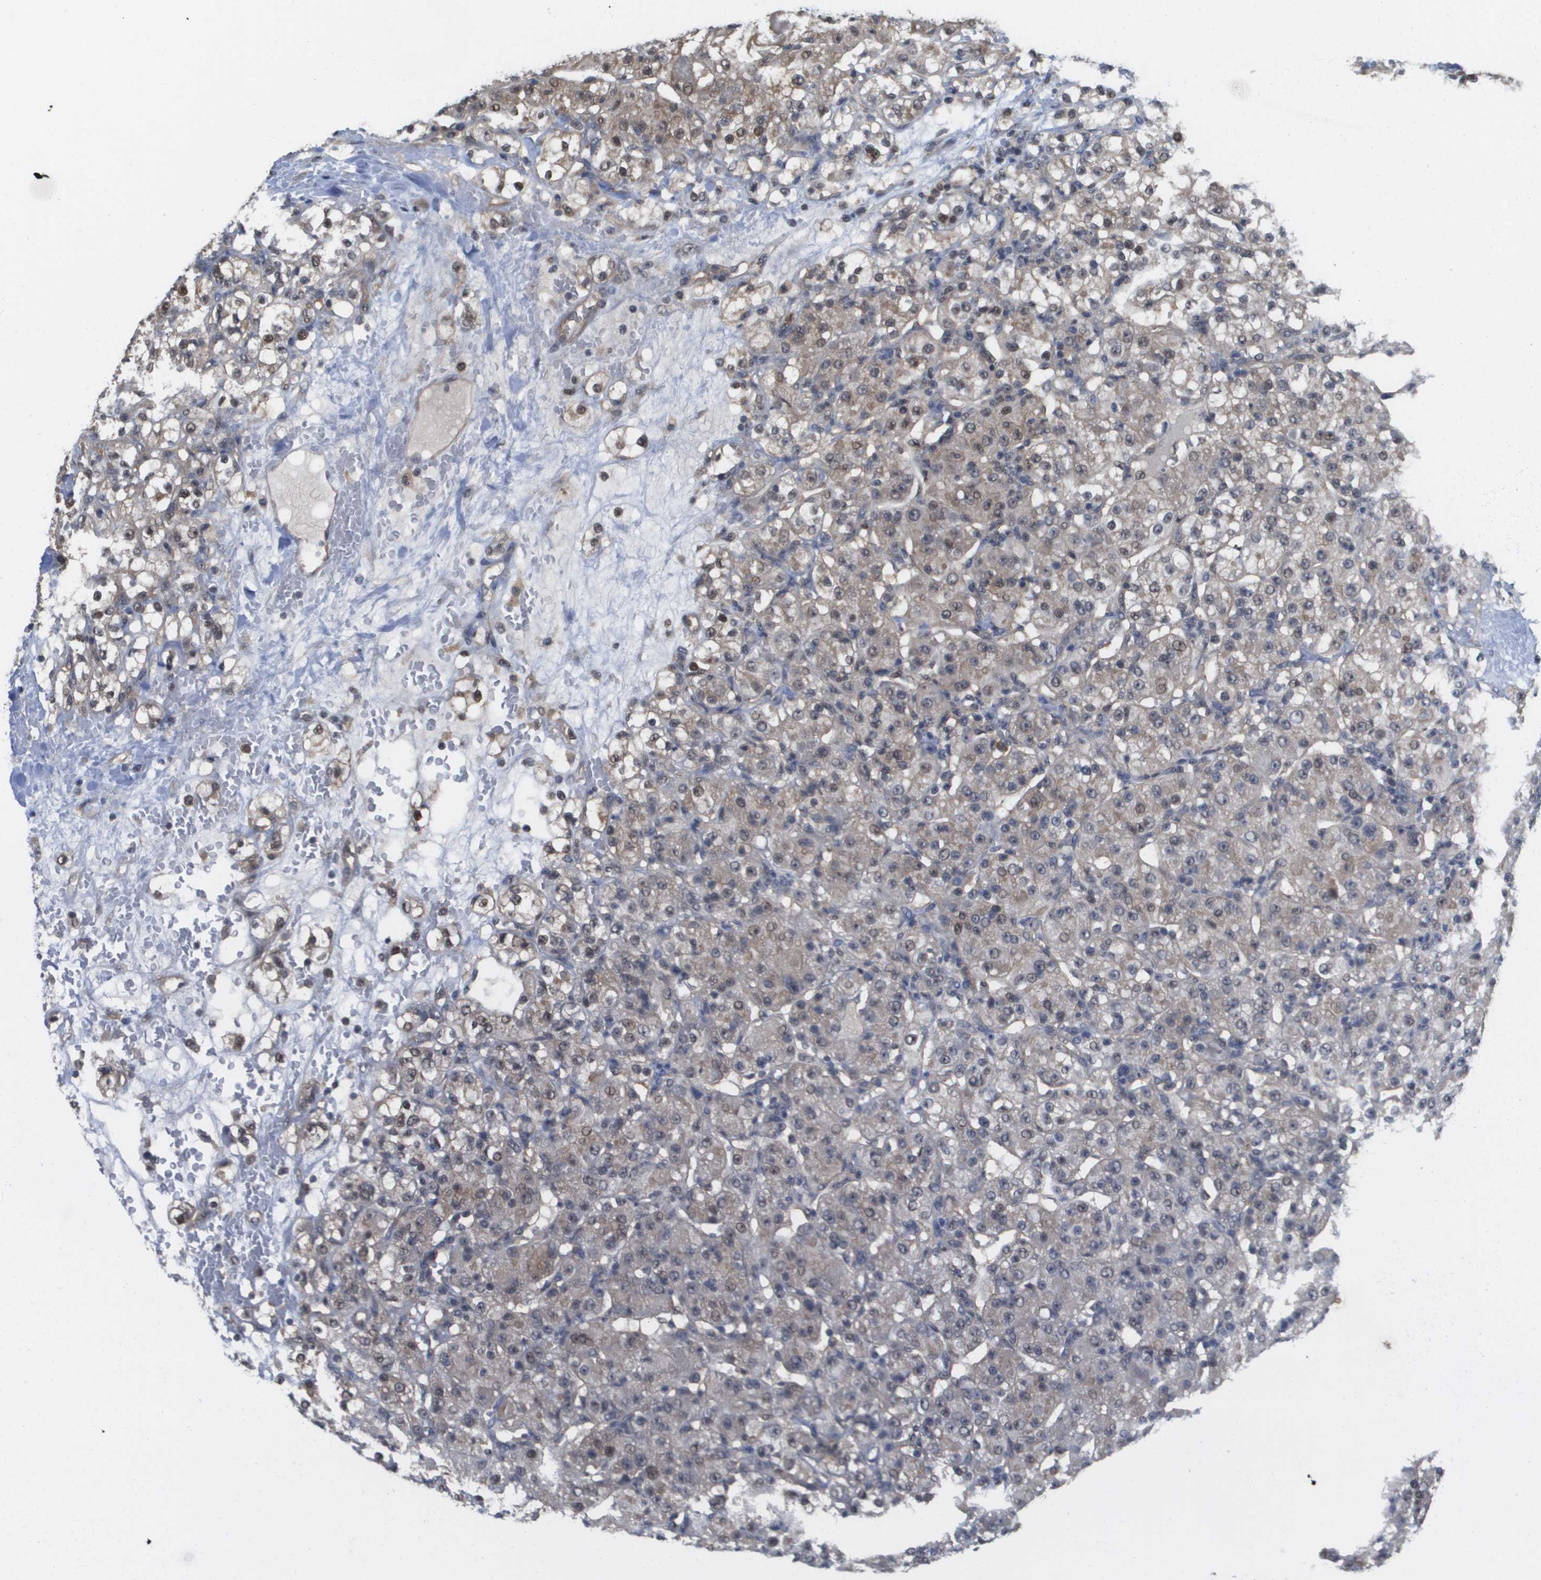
{"staining": {"intensity": "weak", "quantity": "<25%", "location": "nuclear"}, "tissue": "renal cancer", "cell_type": "Tumor cells", "image_type": "cancer", "snomed": [{"axis": "morphology", "description": "Normal tissue, NOS"}, {"axis": "morphology", "description": "Adenocarcinoma, NOS"}, {"axis": "topography", "description": "Kidney"}], "caption": "There is no significant staining in tumor cells of renal cancer. The staining was performed using DAB to visualize the protein expression in brown, while the nuclei were stained in blue with hematoxylin (Magnification: 20x).", "gene": "RNF112", "patient": {"sex": "male", "age": 61}}